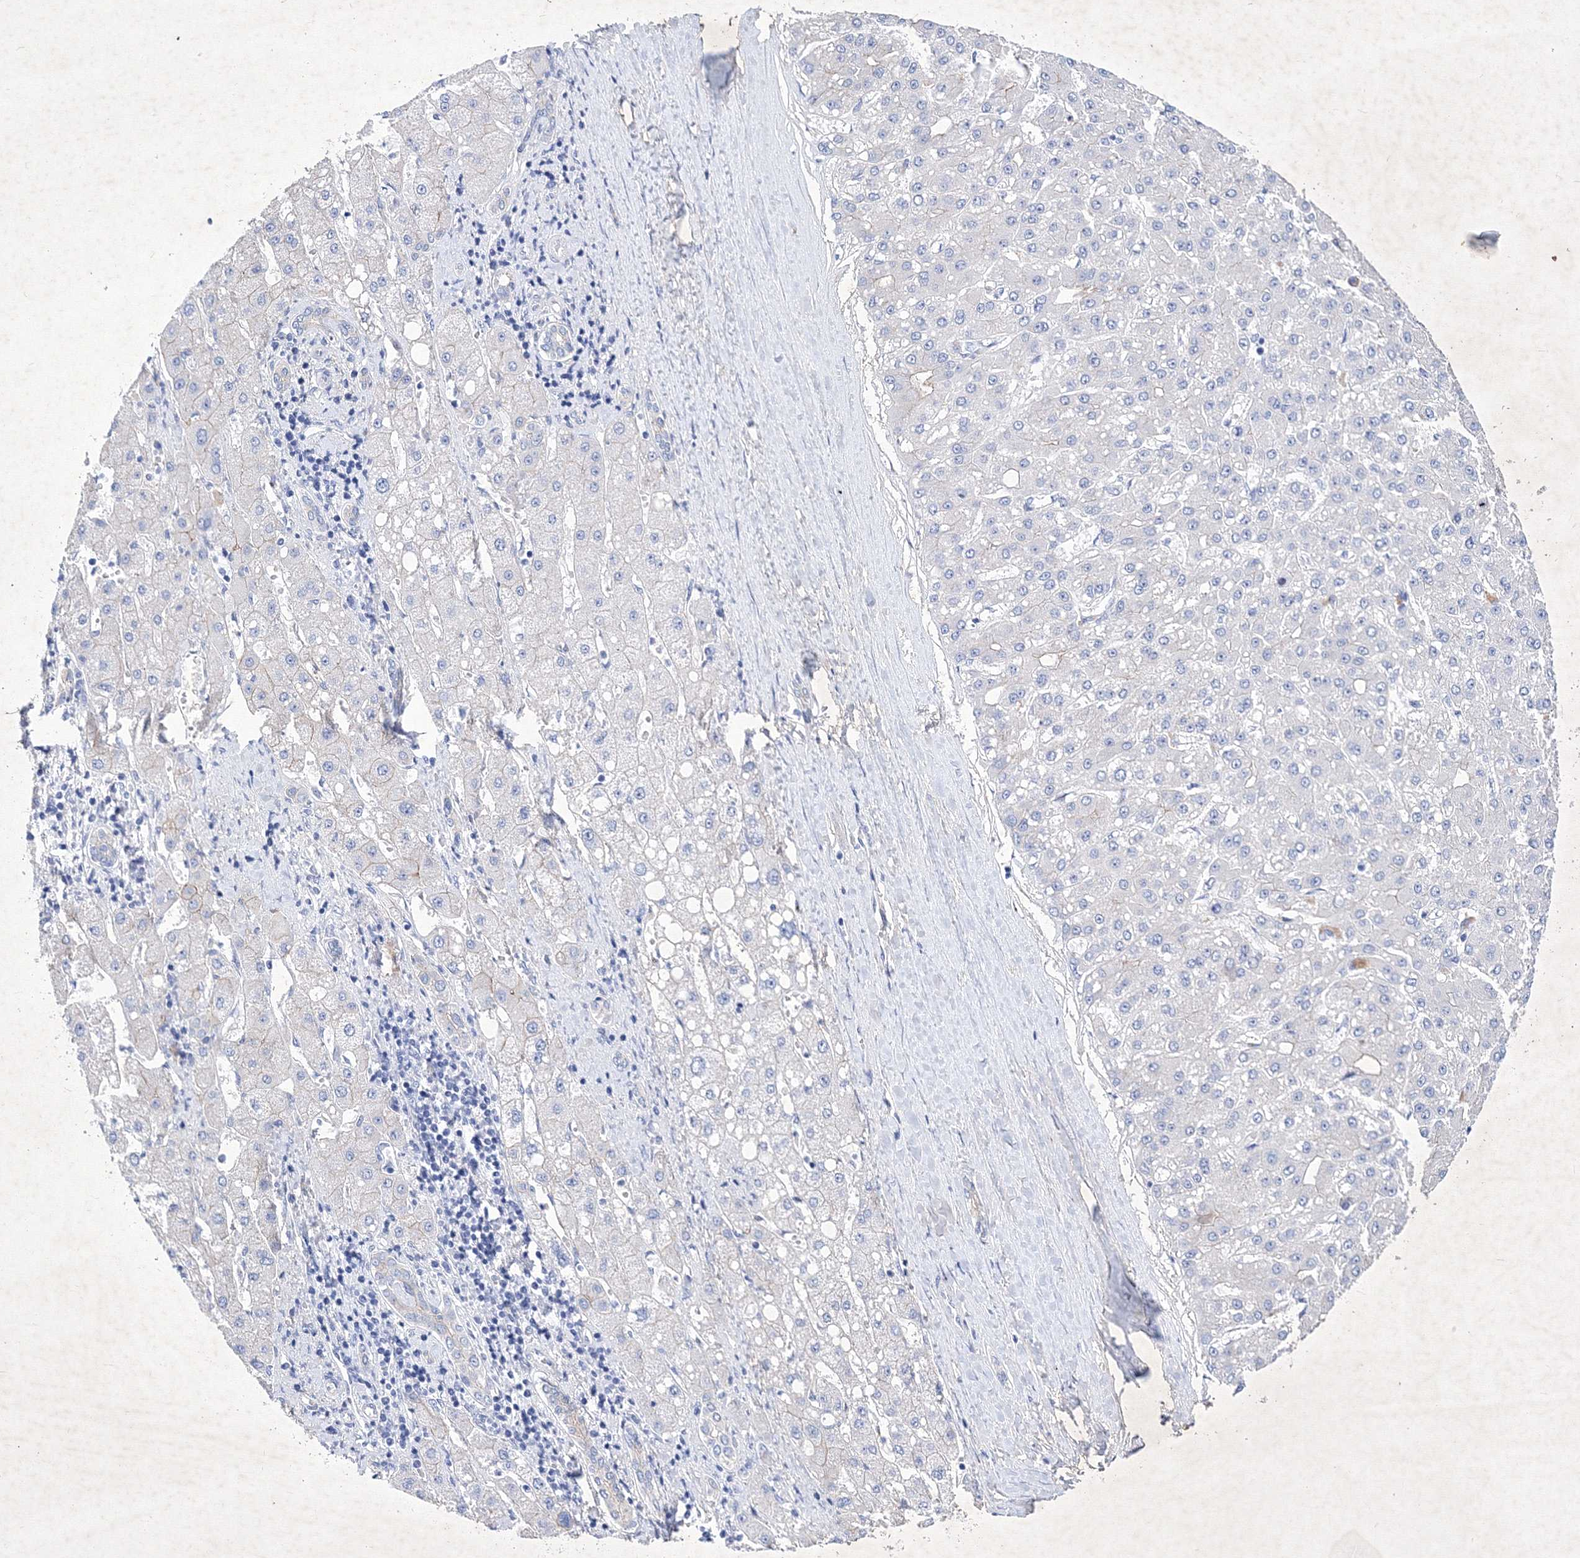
{"staining": {"intensity": "negative", "quantity": "none", "location": "none"}, "tissue": "liver cancer", "cell_type": "Tumor cells", "image_type": "cancer", "snomed": [{"axis": "morphology", "description": "Carcinoma, Hepatocellular, NOS"}, {"axis": "topography", "description": "Liver"}], "caption": "Liver cancer (hepatocellular carcinoma) was stained to show a protein in brown. There is no significant staining in tumor cells.", "gene": "GPN1", "patient": {"sex": "male", "age": 67}}